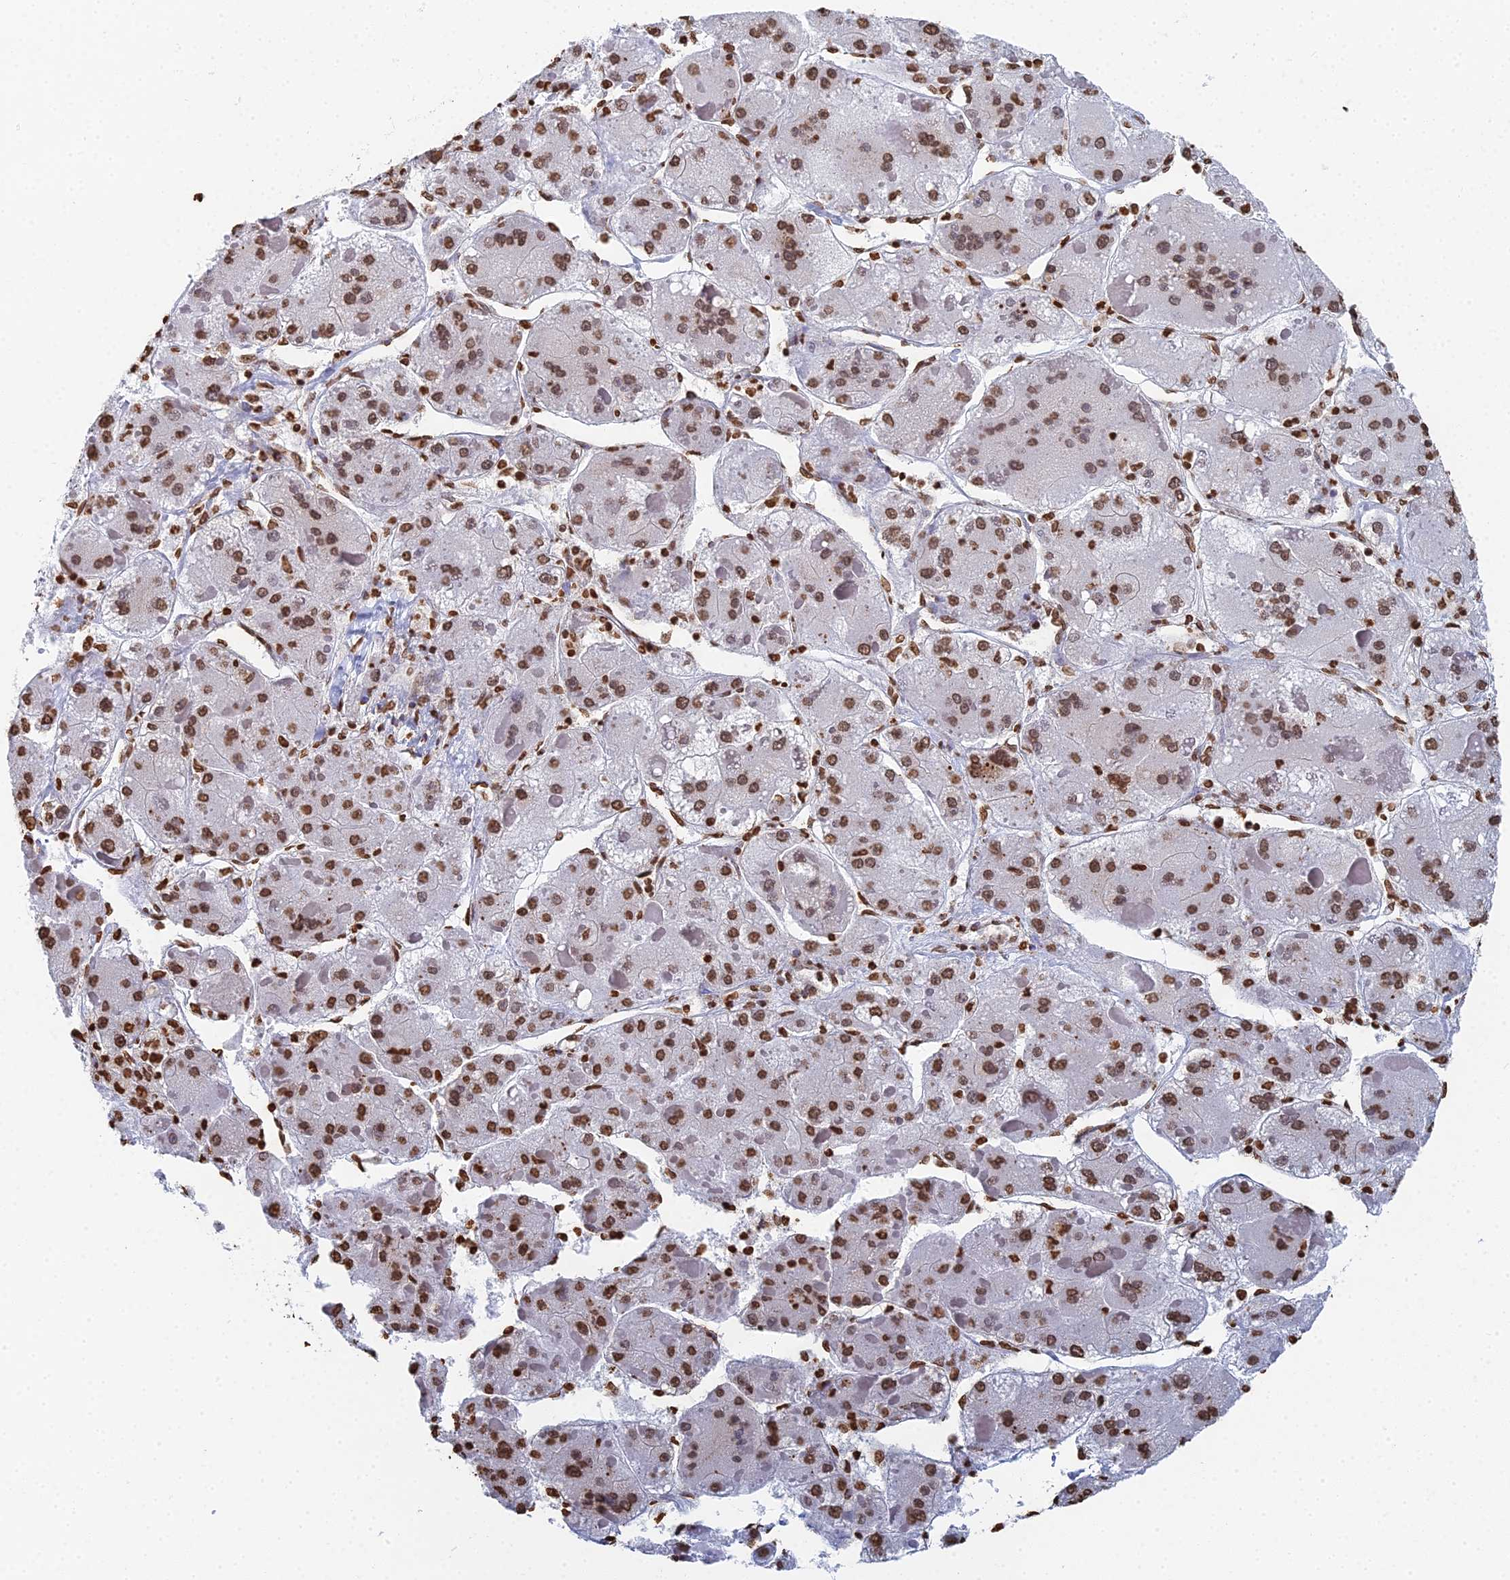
{"staining": {"intensity": "moderate", "quantity": ">75%", "location": "nuclear"}, "tissue": "liver cancer", "cell_type": "Tumor cells", "image_type": "cancer", "snomed": [{"axis": "morphology", "description": "Carcinoma, Hepatocellular, NOS"}, {"axis": "topography", "description": "Liver"}], "caption": "Approximately >75% of tumor cells in liver cancer demonstrate moderate nuclear protein expression as visualized by brown immunohistochemical staining.", "gene": "GBP3", "patient": {"sex": "female", "age": 73}}